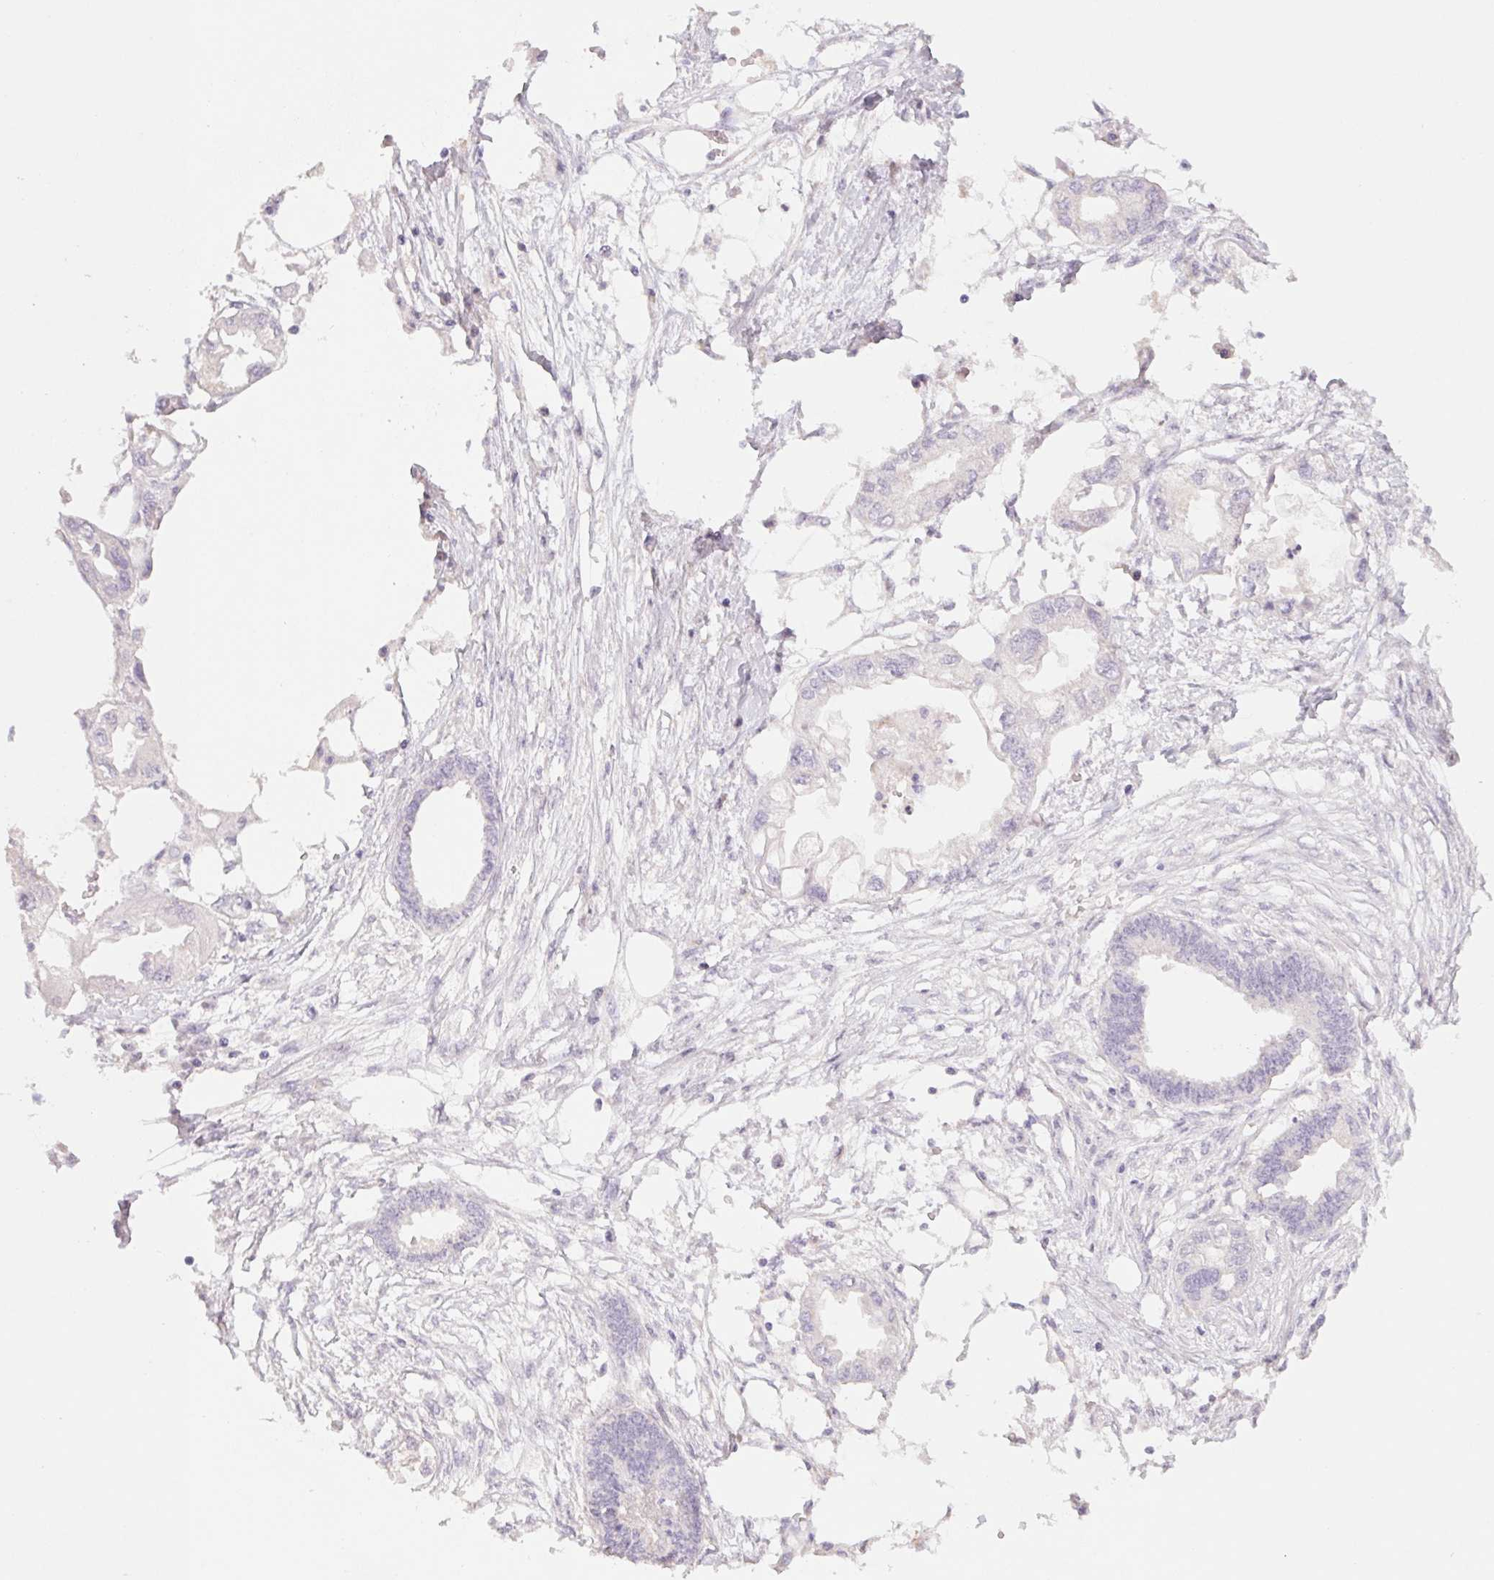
{"staining": {"intensity": "negative", "quantity": "none", "location": "none"}, "tissue": "endometrial cancer", "cell_type": "Tumor cells", "image_type": "cancer", "snomed": [{"axis": "morphology", "description": "Adenocarcinoma, NOS"}, {"axis": "morphology", "description": "Adenocarcinoma, metastatic, NOS"}, {"axis": "topography", "description": "Adipose tissue"}, {"axis": "topography", "description": "Endometrium"}], "caption": "A high-resolution photomicrograph shows immunohistochemistry staining of endometrial cancer, which displays no significant staining in tumor cells.", "gene": "PNMA8B", "patient": {"sex": "female", "age": 67}}